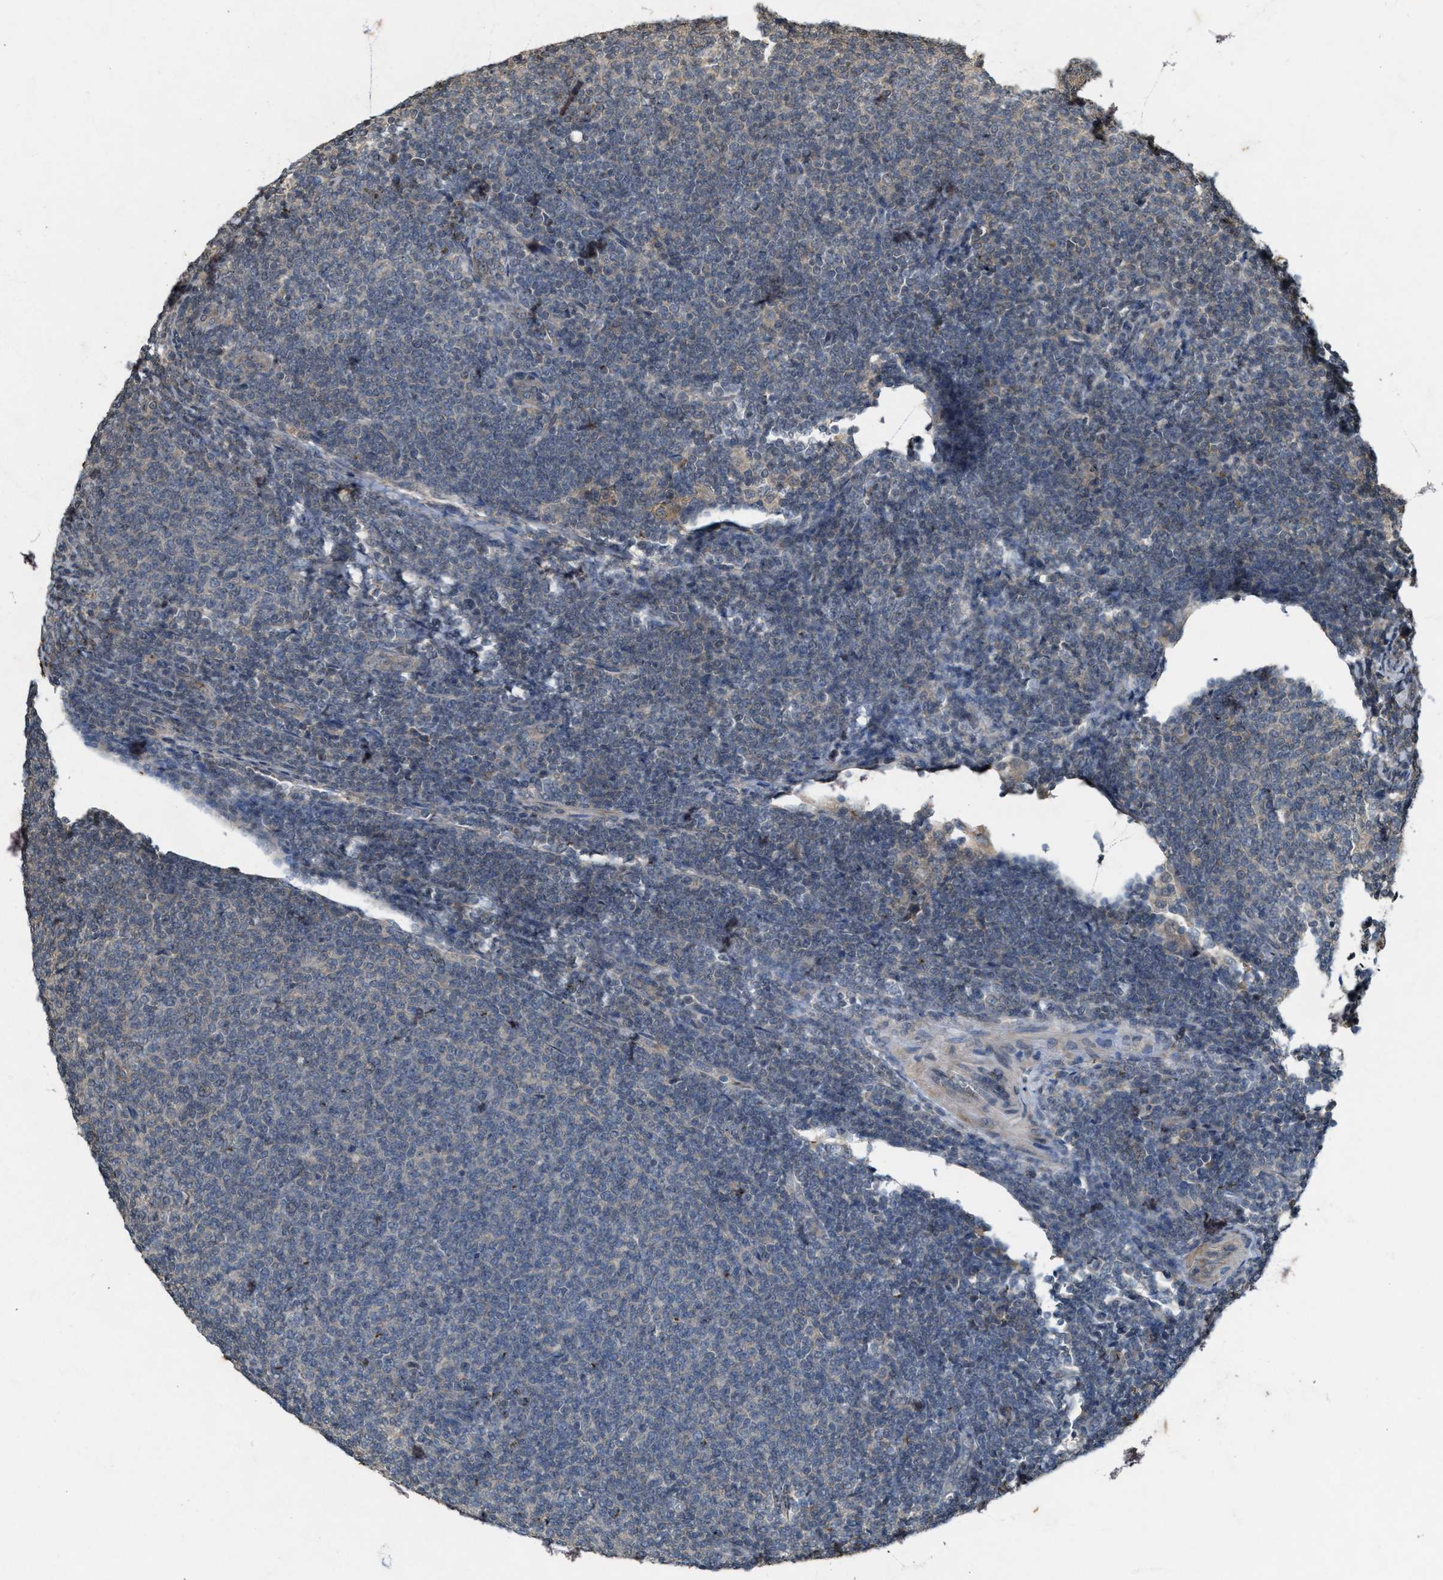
{"staining": {"intensity": "weak", "quantity": "<25%", "location": "cytoplasmic/membranous"}, "tissue": "lymphoma", "cell_type": "Tumor cells", "image_type": "cancer", "snomed": [{"axis": "morphology", "description": "Malignant lymphoma, non-Hodgkin's type, Low grade"}, {"axis": "topography", "description": "Lymph node"}], "caption": "The photomicrograph displays no significant staining in tumor cells of malignant lymphoma, non-Hodgkin's type (low-grade). (Immunohistochemistry, brightfield microscopy, high magnification).", "gene": "KIF21A", "patient": {"sex": "male", "age": 66}}